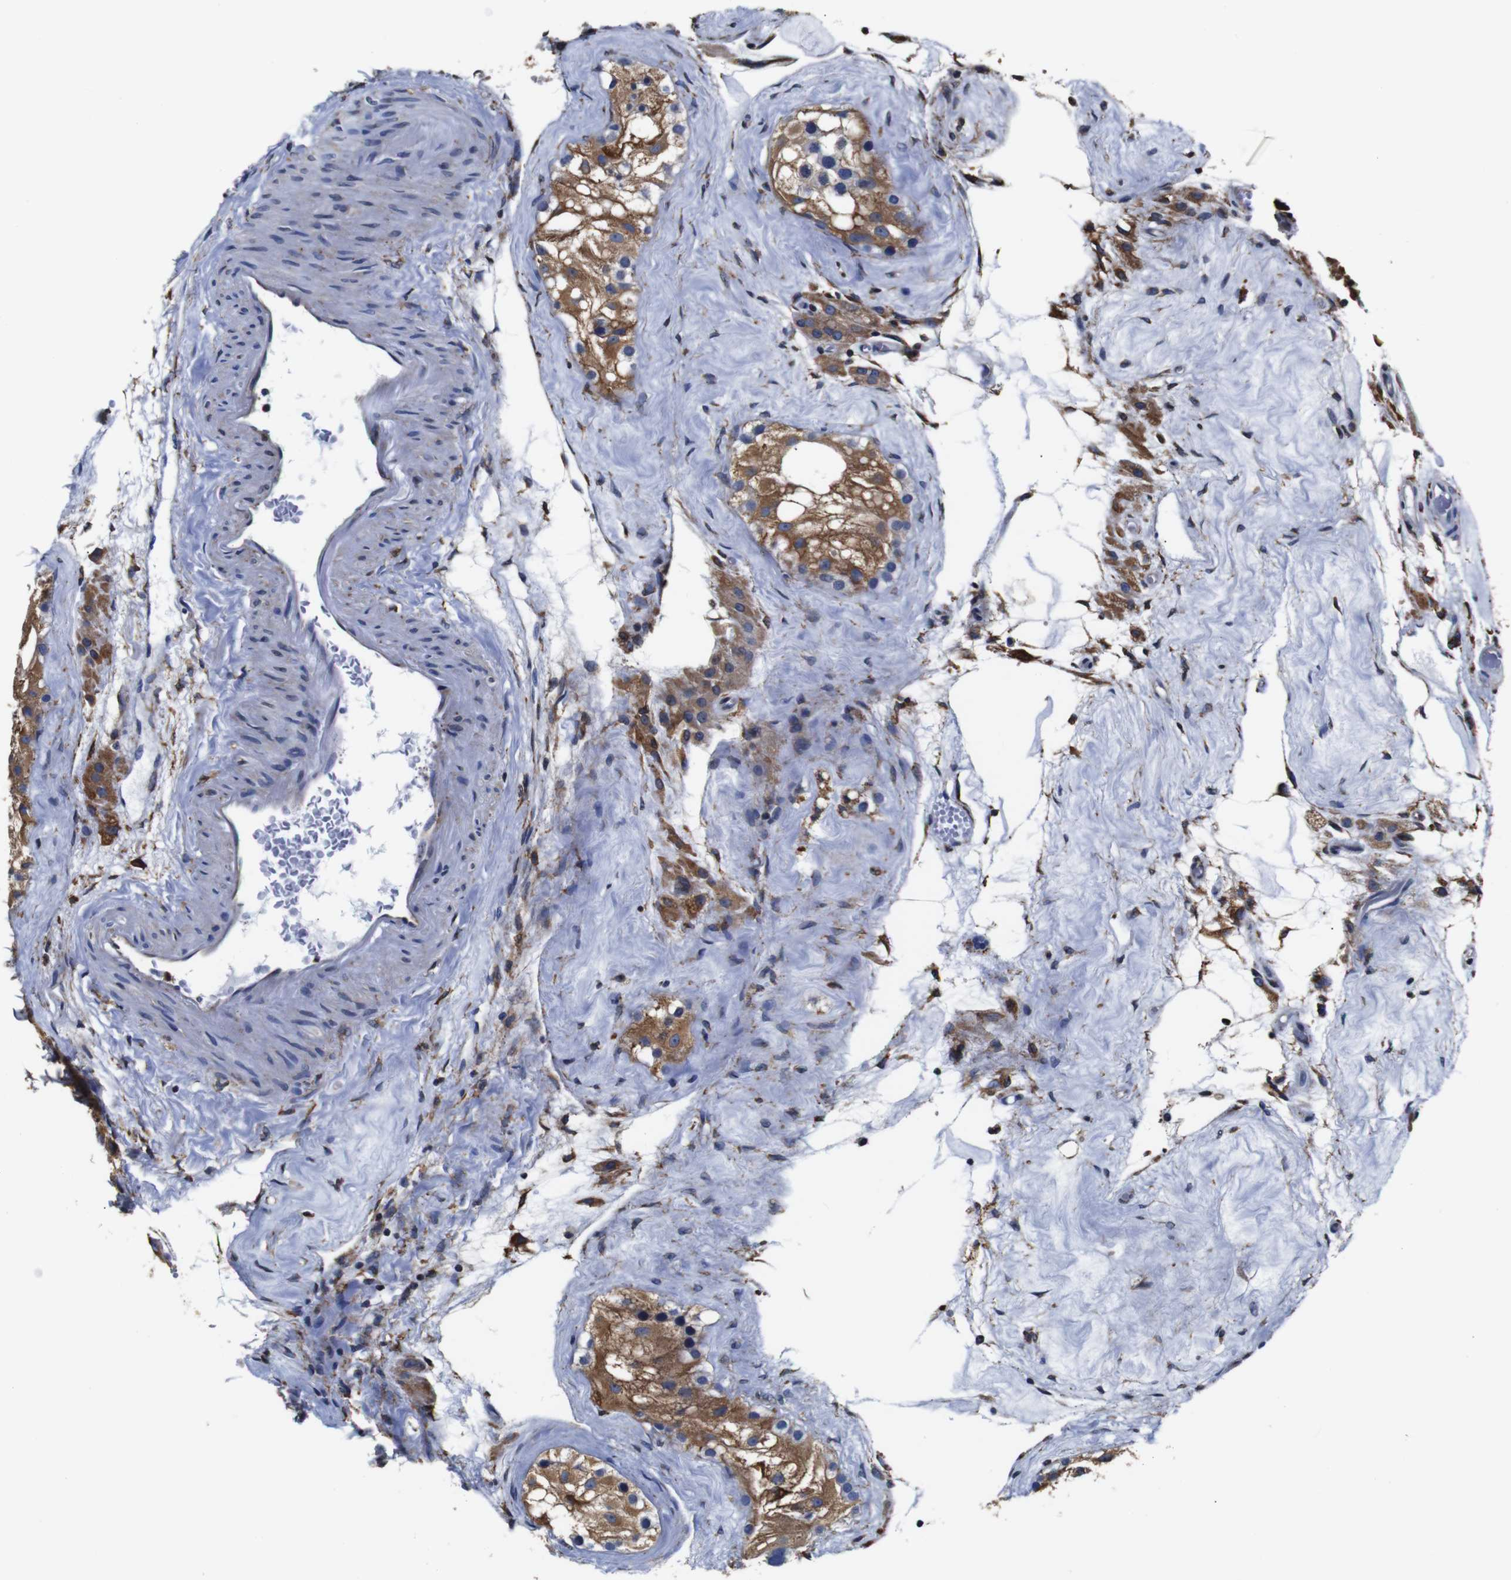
{"staining": {"intensity": "moderate", "quantity": ">75%", "location": "cytoplasmic/membranous"}, "tissue": "testis", "cell_type": "Cells in seminiferous ducts", "image_type": "normal", "snomed": [{"axis": "morphology", "description": "Normal tissue, NOS"}, {"axis": "morphology", "description": "Seminoma, NOS"}, {"axis": "topography", "description": "Testis"}], "caption": "High-magnification brightfield microscopy of unremarkable testis stained with DAB (brown) and counterstained with hematoxylin (blue). cells in seminiferous ducts exhibit moderate cytoplasmic/membranous positivity is present in about>75% of cells. The staining is performed using DAB (3,3'-diaminobenzidine) brown chromogen to label protein expression. The nuclei are counter-stained blue using hematoxylin.", "gene": "PPIB", "patient": {"sex": "male", "age": 71}}